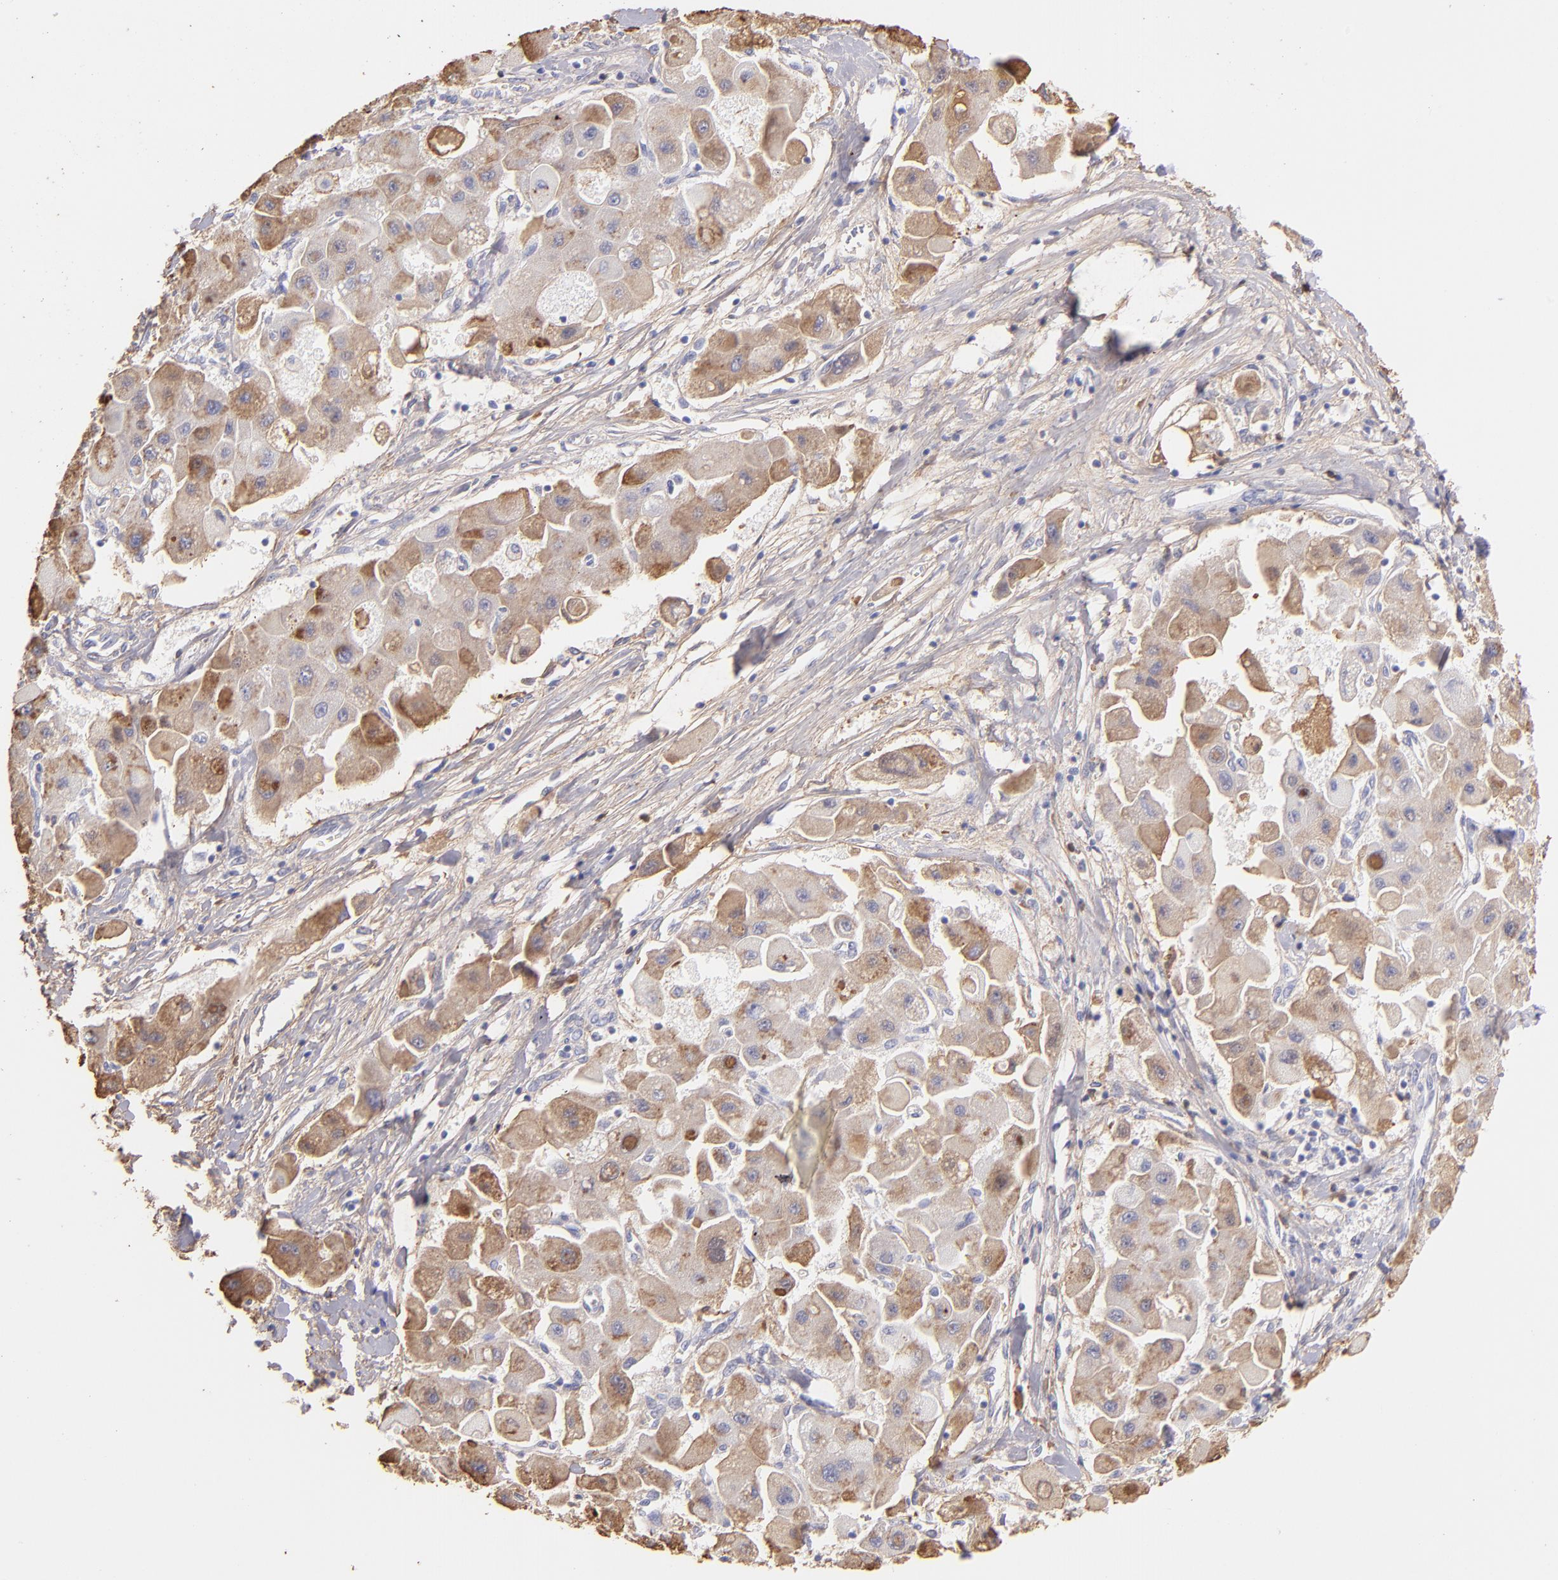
{"staining": {"intensity": "moderate", "quantity": ">75%", "location": "cytoplasmic/membranous"}, "tissue": "liver cancer", "cell_type": "Tumor cells", "image_type": "cancer", "snomed": [{"axis": "morphology", "description": "Carcinoma, Hepatocellular, NOS"}, {"axis": "topography", "description": "Liver"}], "caption": "The image reveals a brown stain indicating the presence of a protein in the cytoplasmic/membranous of tumor cells in liver hepatocellular carcinoma.", "gene": "FGB", "patient": {"sex": "male", "age": 24}}